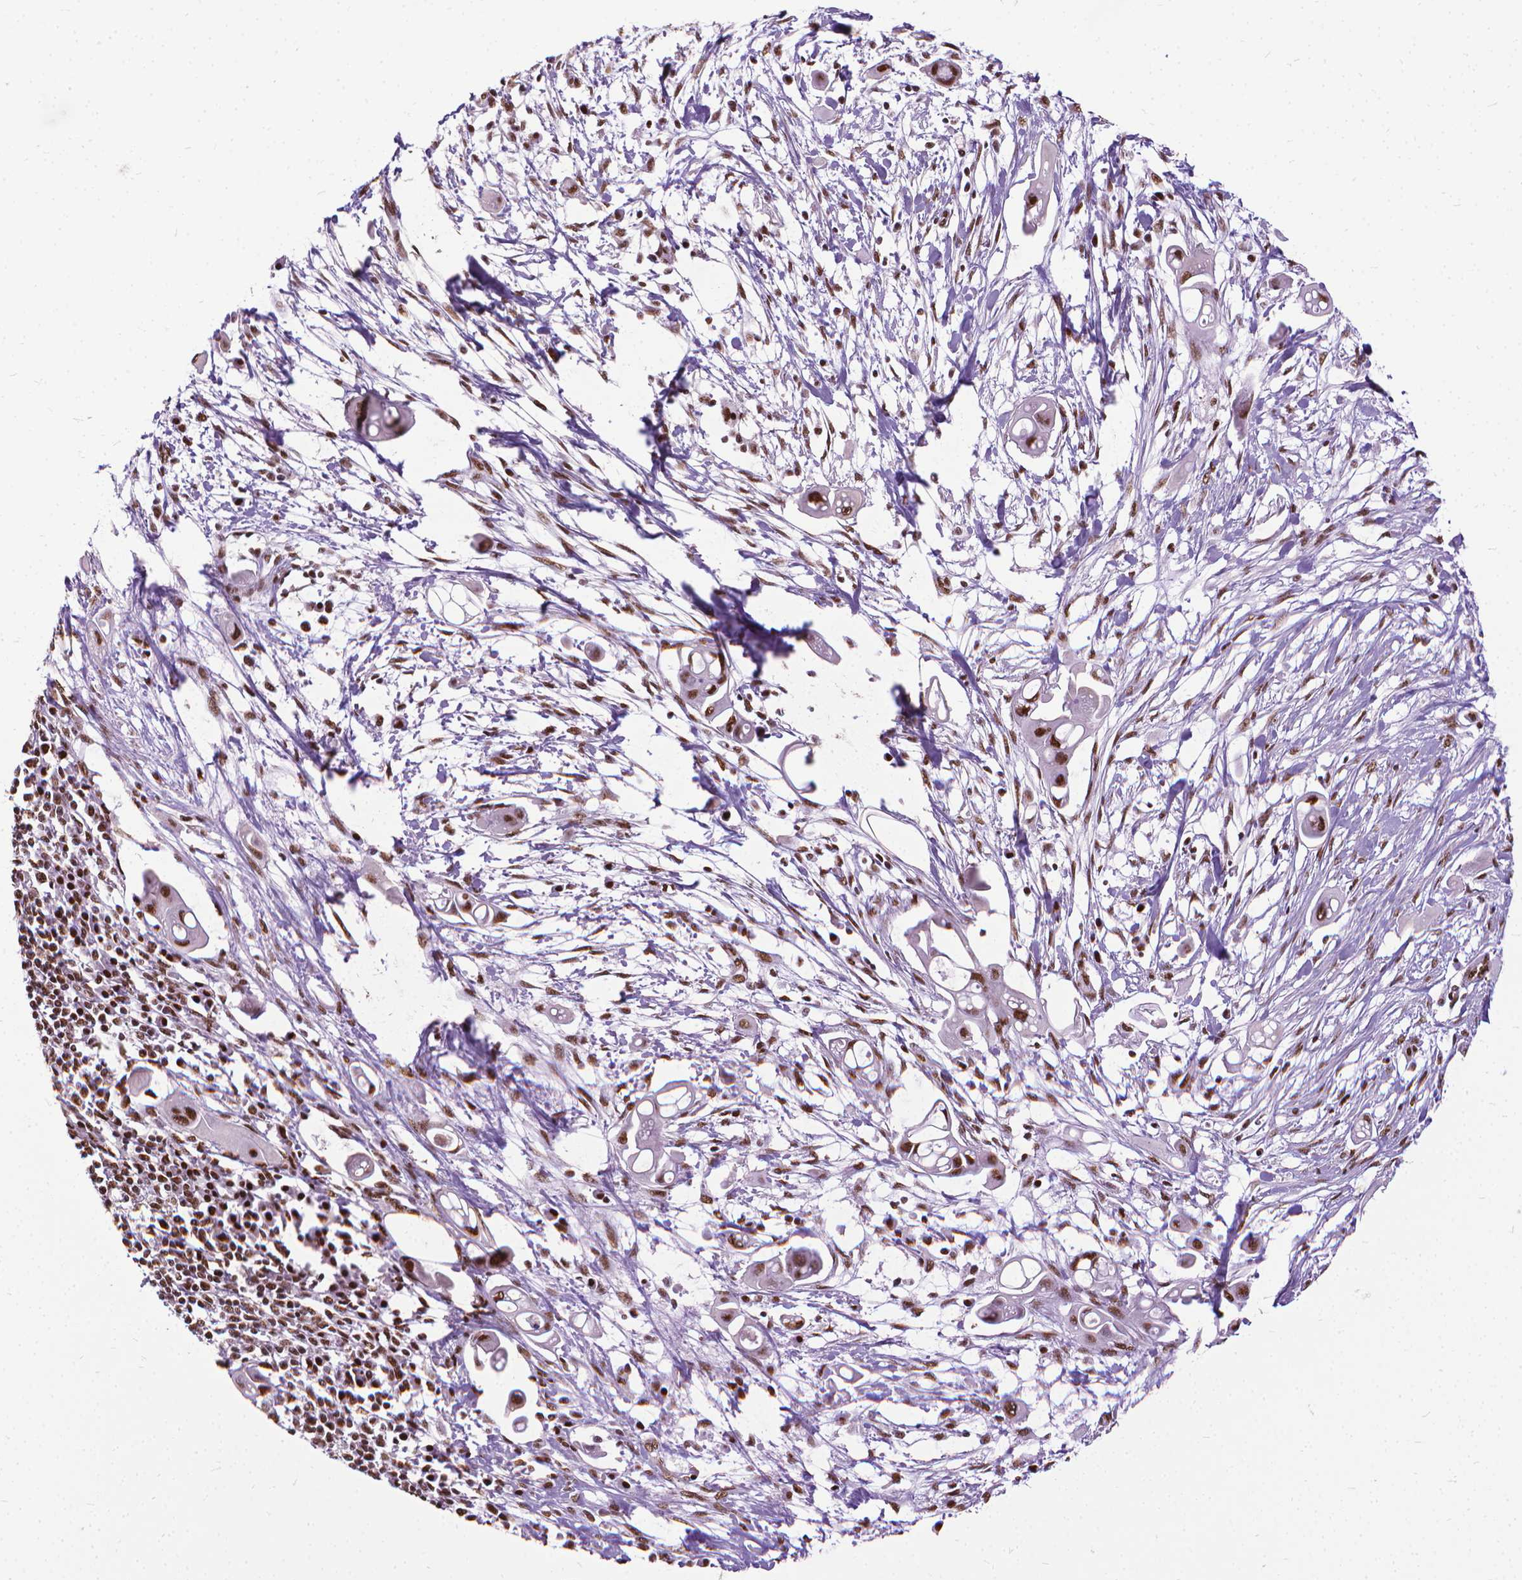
{"staining": {"intensity": "strong", "quantity": ">75%", "location": "nuclear"}, "tissue": "pancreatic cancer", "cell_type": "Tumor cells", "image_type": "cancer", "snomed": [{"axis": "morphology", "description": "Adenocarcinoma, NOS"}, {"axis": "topography", "description": "Pancreas"}], "caption": "A brown stain labels strong nuclear positivity of a protein in pancreatic cancer (adenocarcinoma) tumor cells.", "gene": "AKAP8", "patient": {"sex": "male", "age": 50}}